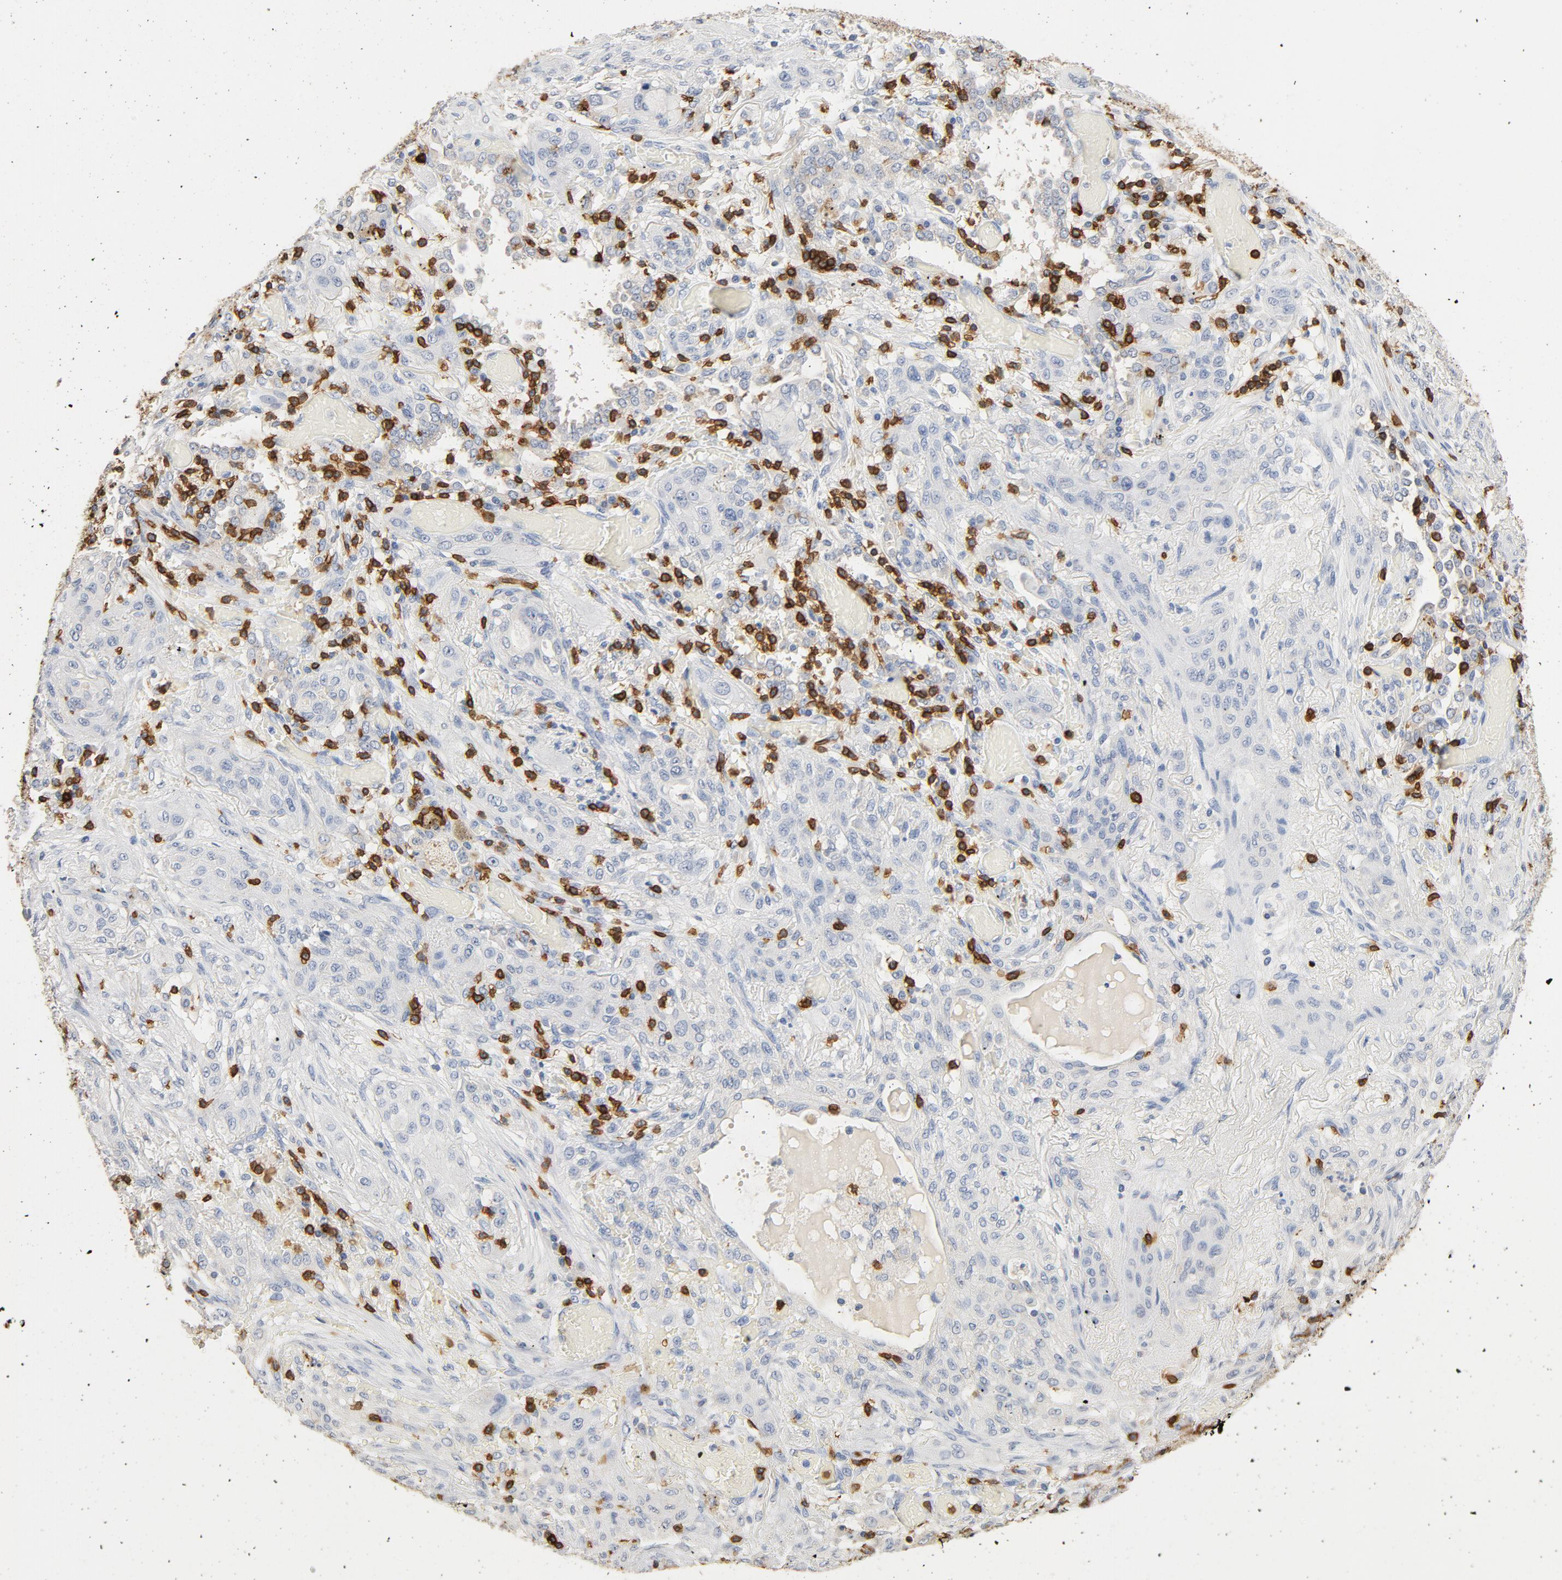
{"staining": {"intensity": "negative", "quantity": "none", "location": "none"}, "tissue": "lung cancer", "cell_type": "Tumor cells", "image_type": "cancer", "snomed": [{"axis": "morphology", "description": "Squamous cell carcinoma, NOS"}, {"axis": "topography", "description": "Lung"}], "caption": "Immunohistochemistry of human lung cancer (squamous cell carcinoma) demonstrates no expression in tumor cells.", "gene": "CD247", "patient": {"sex": "female", "age": 47}}